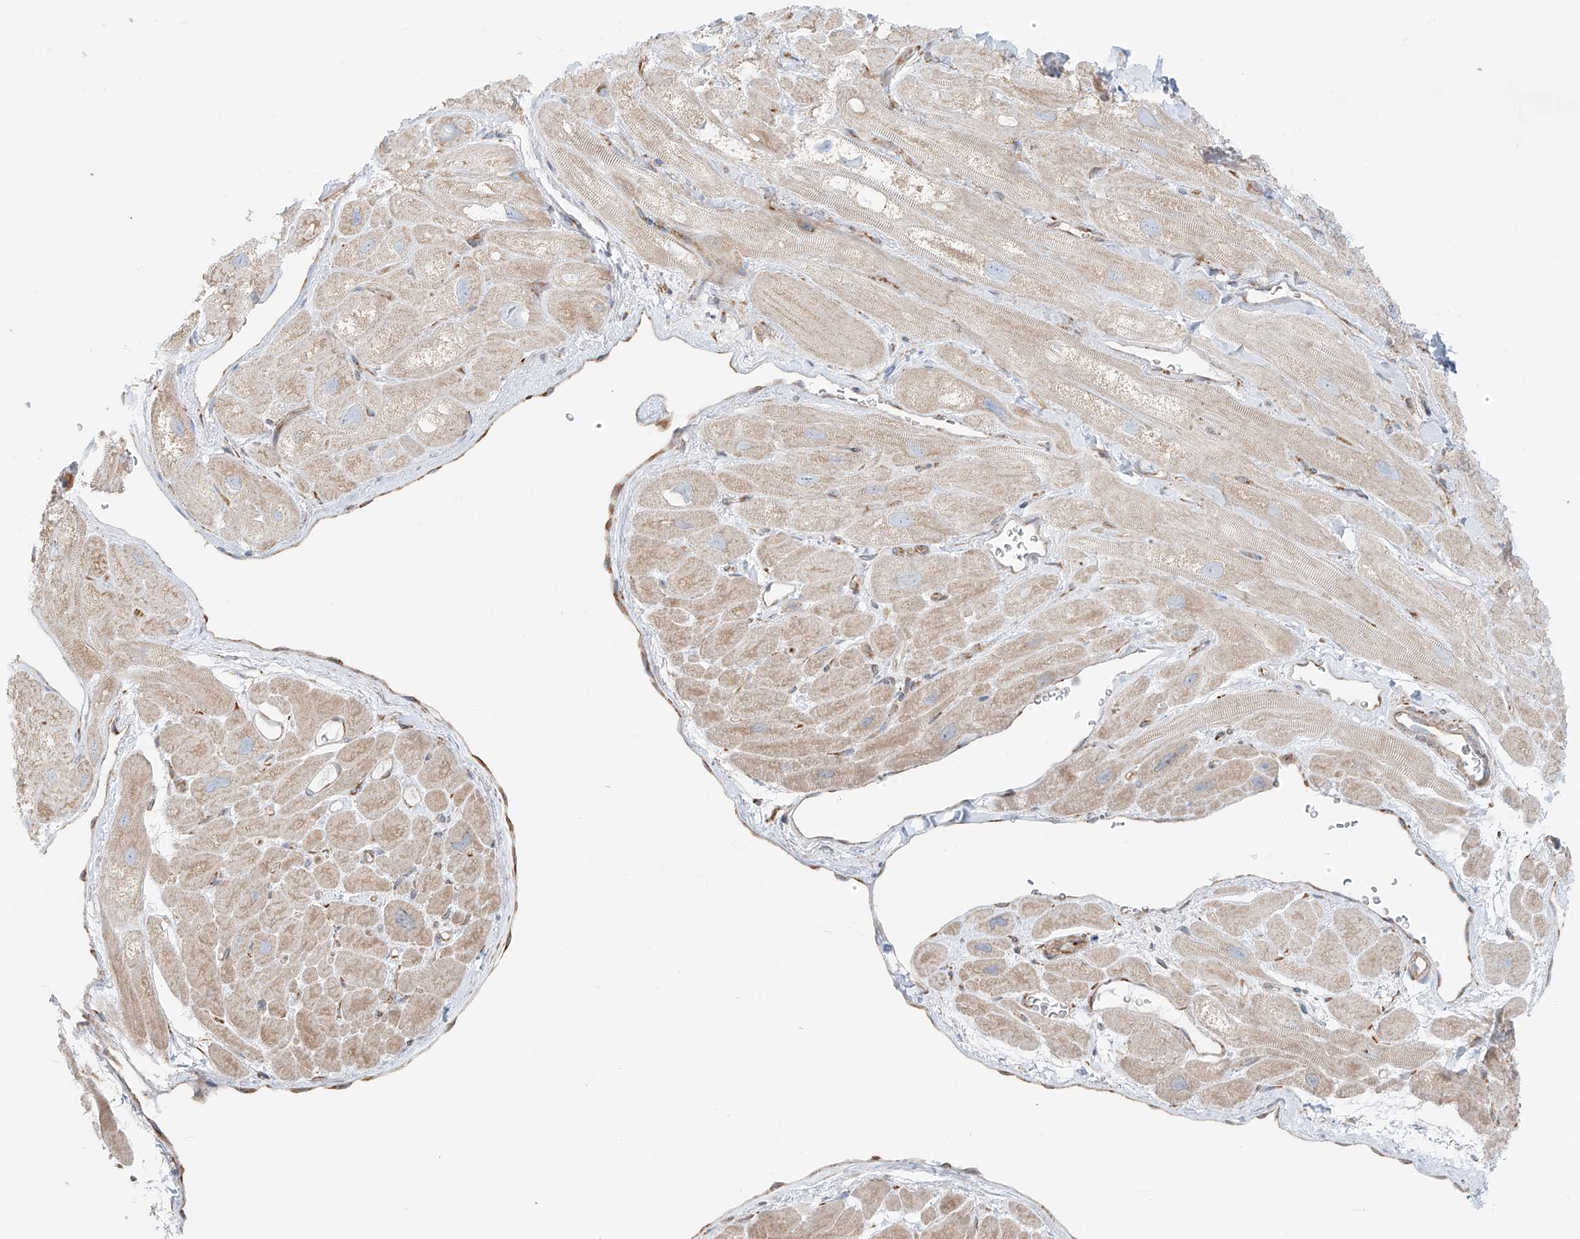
{"staining": {"intensity": "weak", "quantity": "<25%", "location": "cytoplasmic/membranous"}, "tissue": "heart muscle", "cell_type": "Cardiomyocytes", "image_type": "normal", "snomed": [{"axis": "morphology", "description": "Normal tissue, NOS"}, {"axis": "topography", "description": "Heart"}], "caption": "Immunohistochemistry histopathology image of unremarkable heart muscle: human heart muscle stained with DAB demonstrates no significant protein expression in cardiomyocytes.", "gene": "EIPR1", "patient": {"sex": "male", "age": 49}}